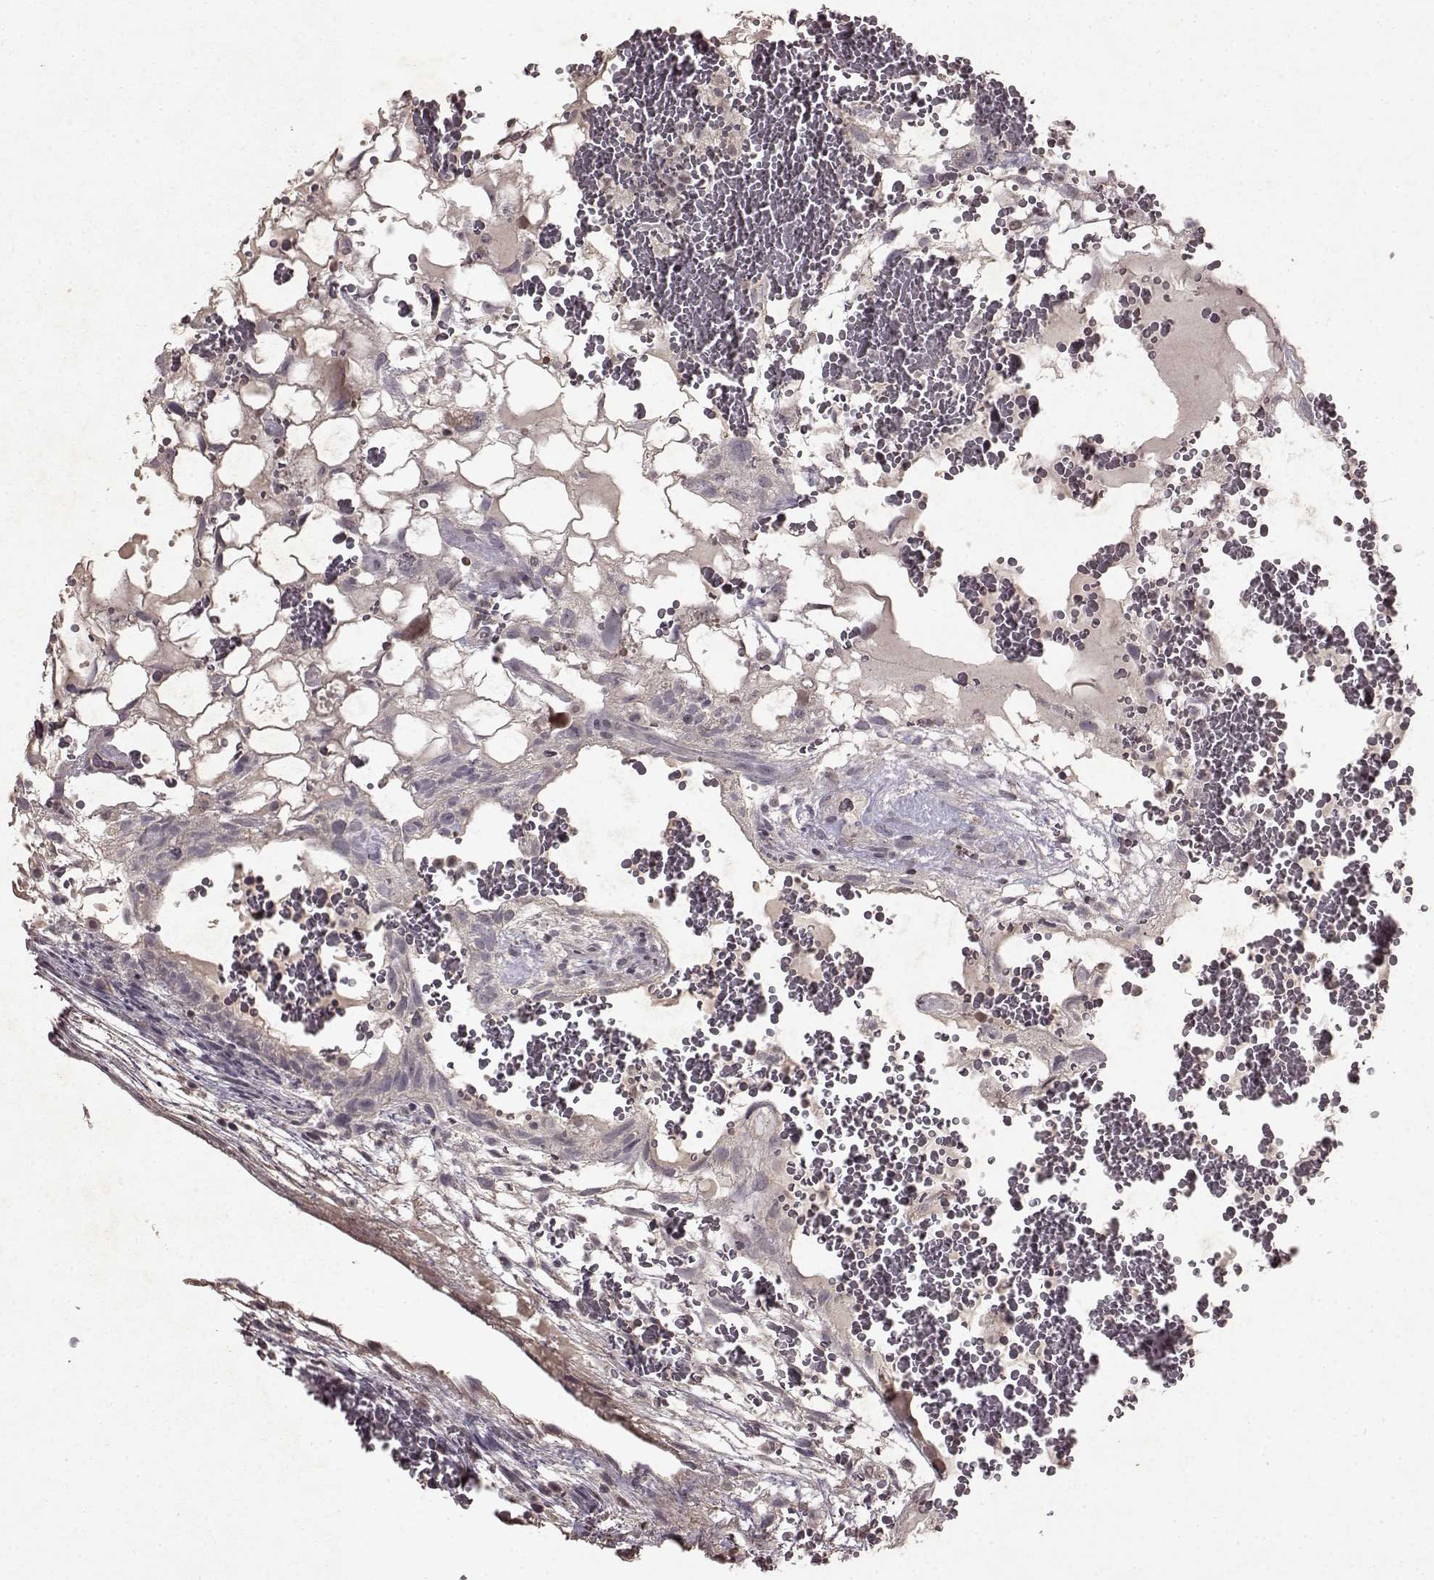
{"staining": {"intensity": "negative", "quantity": "none", "location": "none"}, "tissue": "testis cancer", "cell_type": "Tumor cells", "image_type": "cancer", "snomed": [{"axis": "morphology", "description": "Normal tissue, NOS"}, {"axis": "morphology", "description": "Carcinoma, Embryonal, NOS"}, {"axis": "topography", "description": "Testis"}], "caption": "IHC image of neoplastic tissue: human embryonal carcinoma (testis) stained with DAB (3,3'-diaminobenzidine) exhibits no significant protein staining in tumor cells.", "gene": "LHB", "patient": {"sex": "male", "age": 32}}